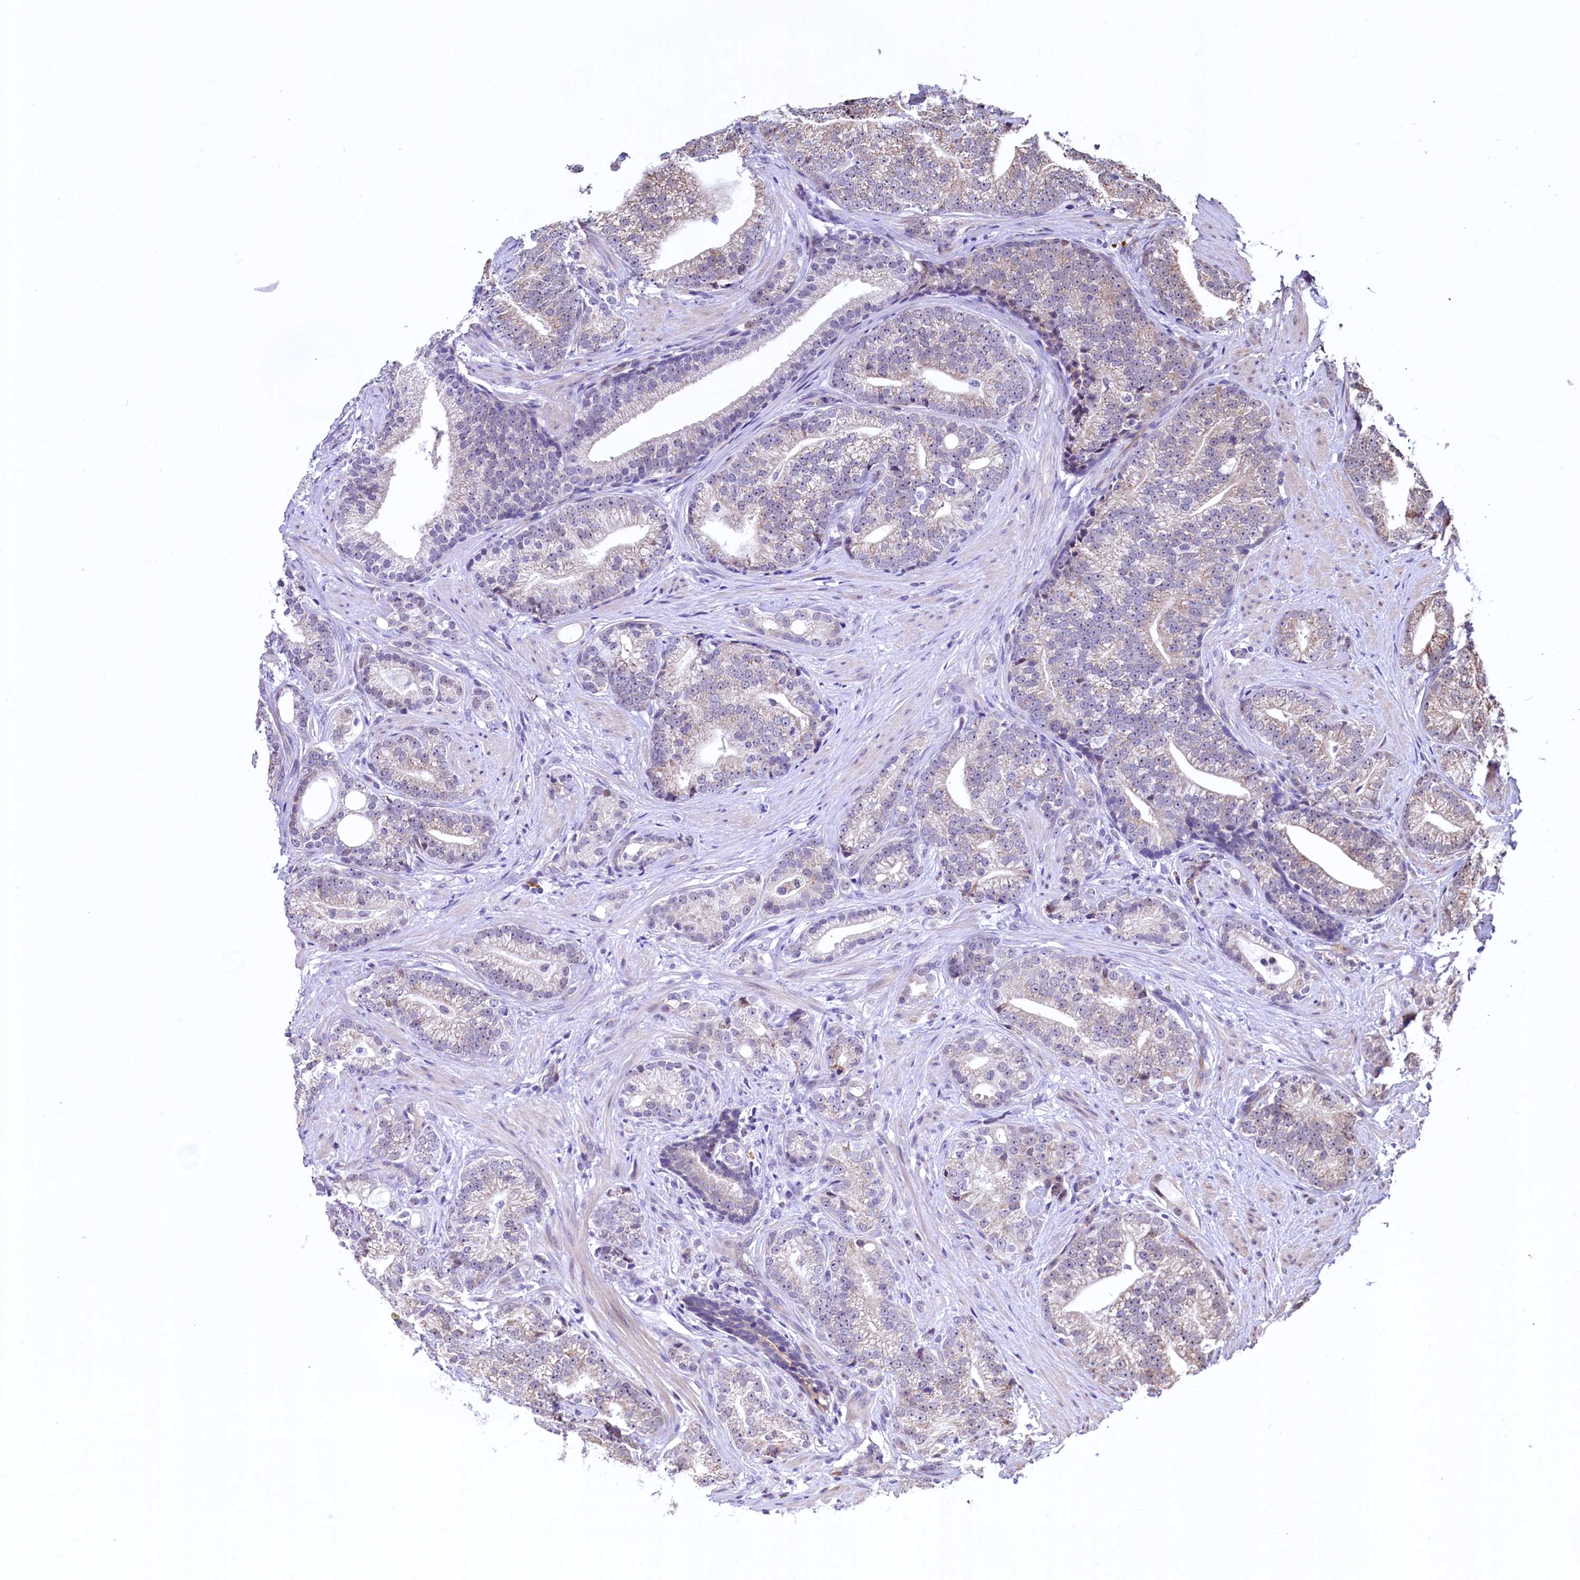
{"staining": {"intensity": "weak", "quantity": "<25%", "location": "cytoplasmic/membranous"}, "tissue": "prostate cancer", "cell_type": "Tumor cells", "image_type": "cancer", "snomed": [{"axis": "morphology", "description": "Adenocarcinoma, Low grade"}, {"axis": "topography", "description": "Prostate"}], "caption": "Immunohistochemistry histopathology image of neoplastic tissue: human prostate cancer (adenocarcinoma (low-grade)) stained with DAB (3,3'-diaminobenzidine) shows no significant protein positivity in tumor cells.", "gene": "RBFA", "patient": {"sex": "male", "age": 71}}